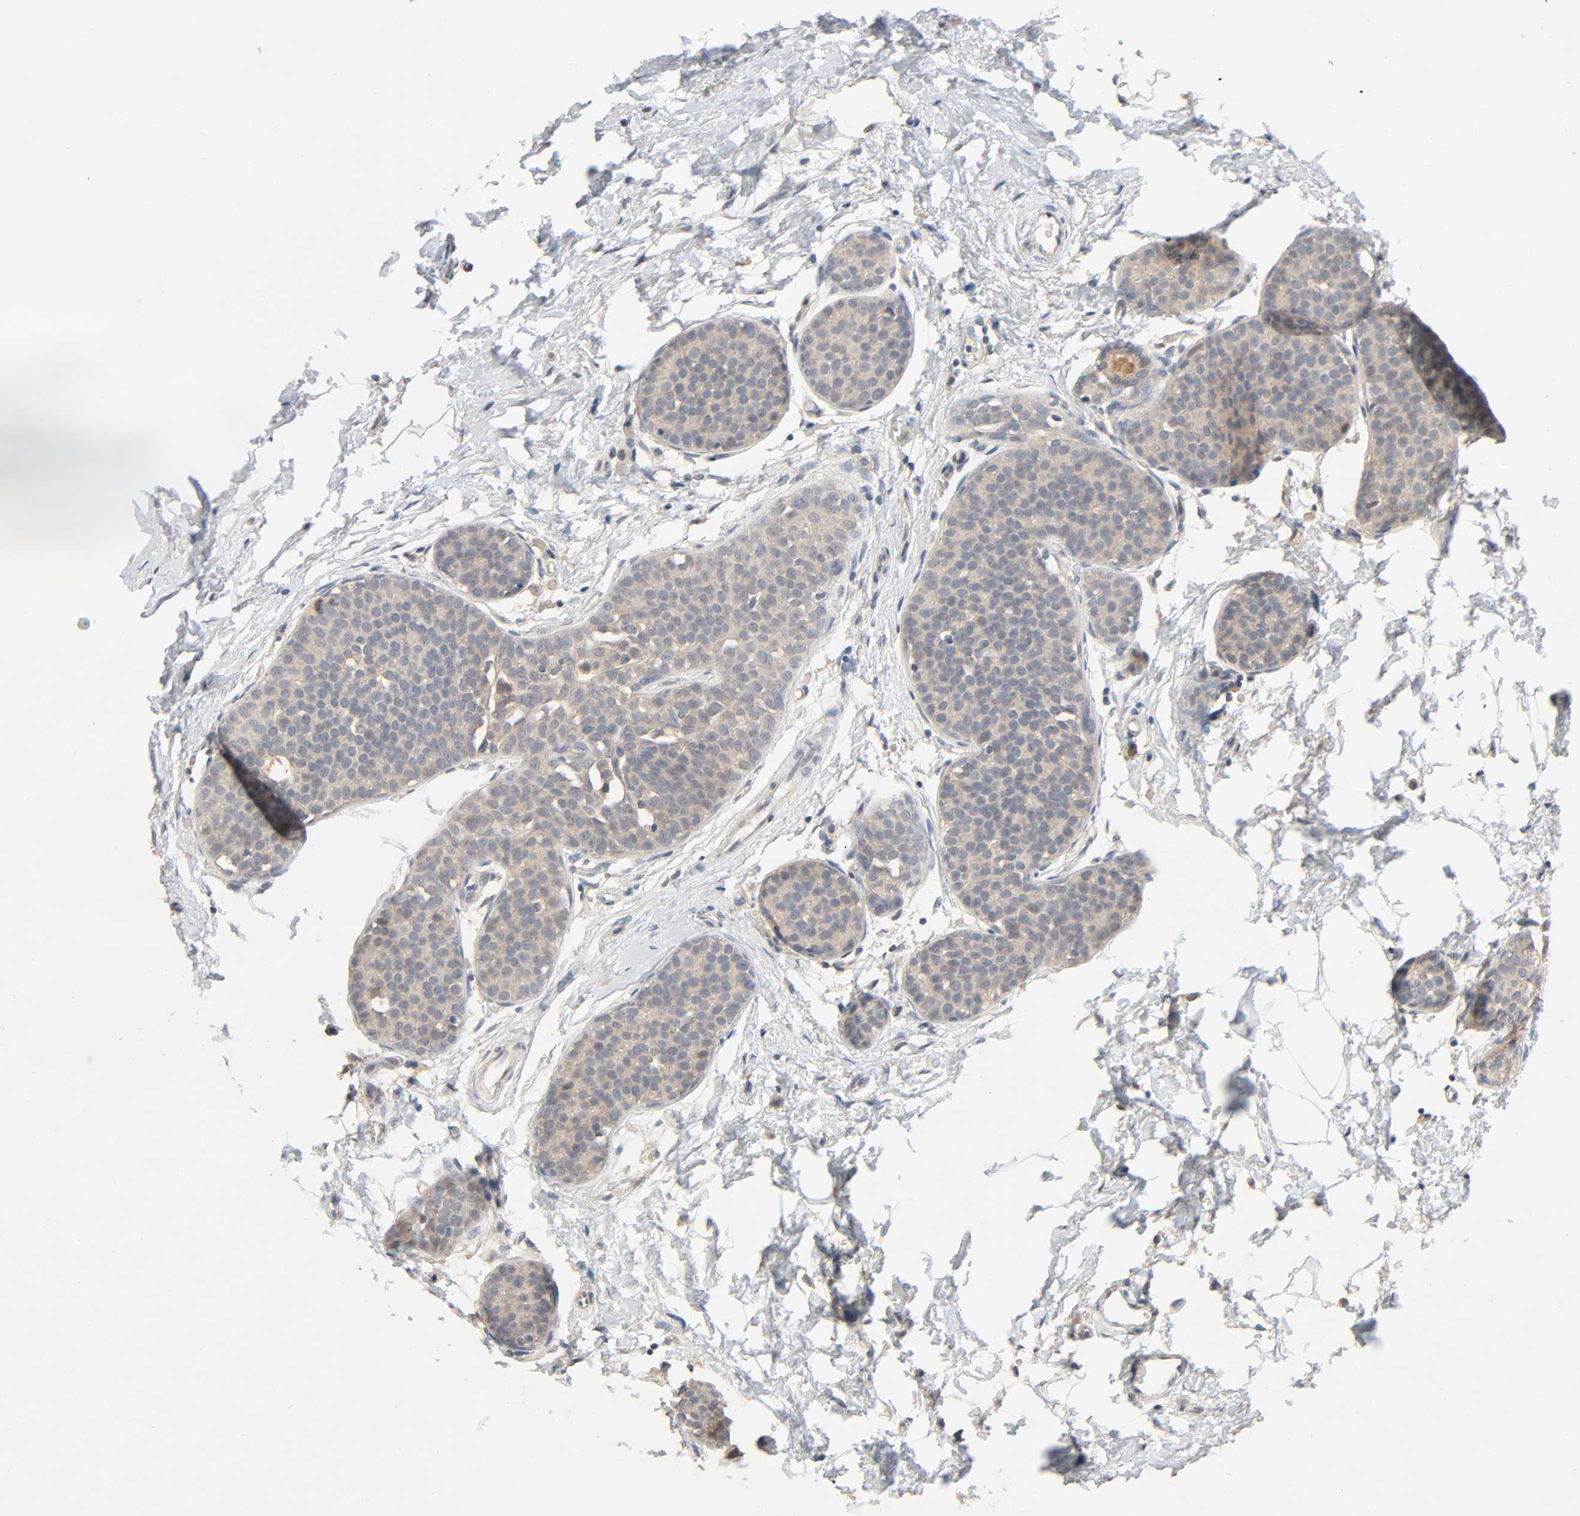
{"staining": {"intensity": "weak", "quantity": ">75%", "location": "cytoplasmic/membranous"}, "tissue": "breast cancer", "cell_type": "Tumor cells", "image_type": "cancer", "snomed": [{"axis": "morphology", "description": "Lobular carcinoma, in situ"}, {"axis": "morphology", "description": "Lobular carcinoma"}, {"axis": "topography", "description": "Breast"}], "caption": "Breast lobular carcinoma stained with a brown dye exhibits weak cytoplasmic/membranous positive expression in about >75% of tumor cells.", "gene": "MAGEA8", "patient": {"sex": "female", "age": 41}}